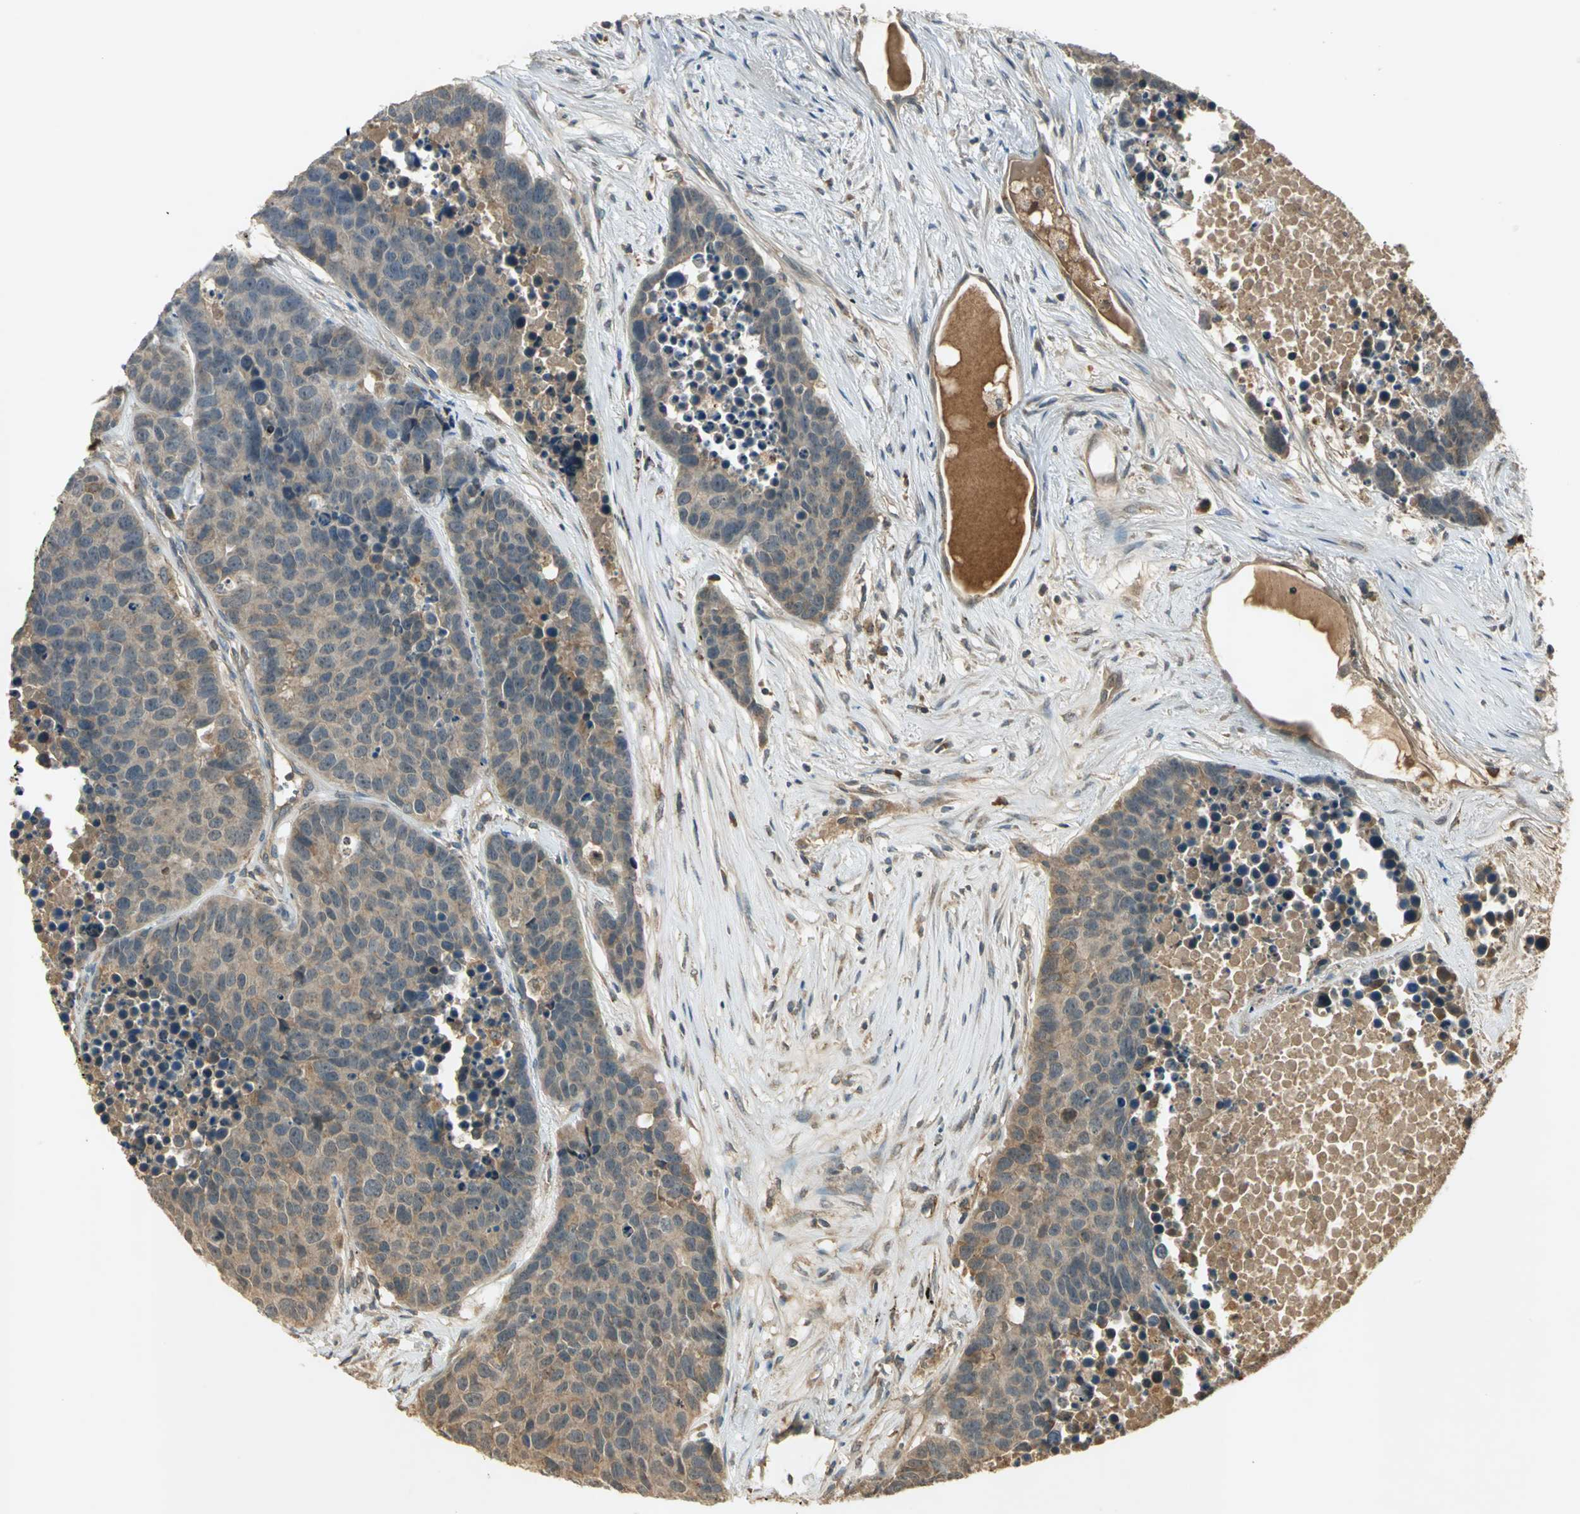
{"staining": {"intensity": "weak", "quantity": ">75%", "location": "cytoplasmic/membranous"}, "tissue": "carcinoid", "cell_type": "Tumor cells", "image_type": "cancer", "snomed": [{"axis": "morphology", "description": "Carcinoid, malignant, NOS"}, {"axis": "topography", "description": "Lung"}], "caption": "Immunohistochemistry (IHC) histopathology image of neoplastic tissue: human malignant carcinoid stained using immunohistochemistry displays low levels of weak protein expression localized specifically in the cytoplasmic/membranous of tumor cells, appearing as a cytoplasmic/membranous brown color.", "gene": "KEAP1", "patient": {"sex": "male", "age": 60}}